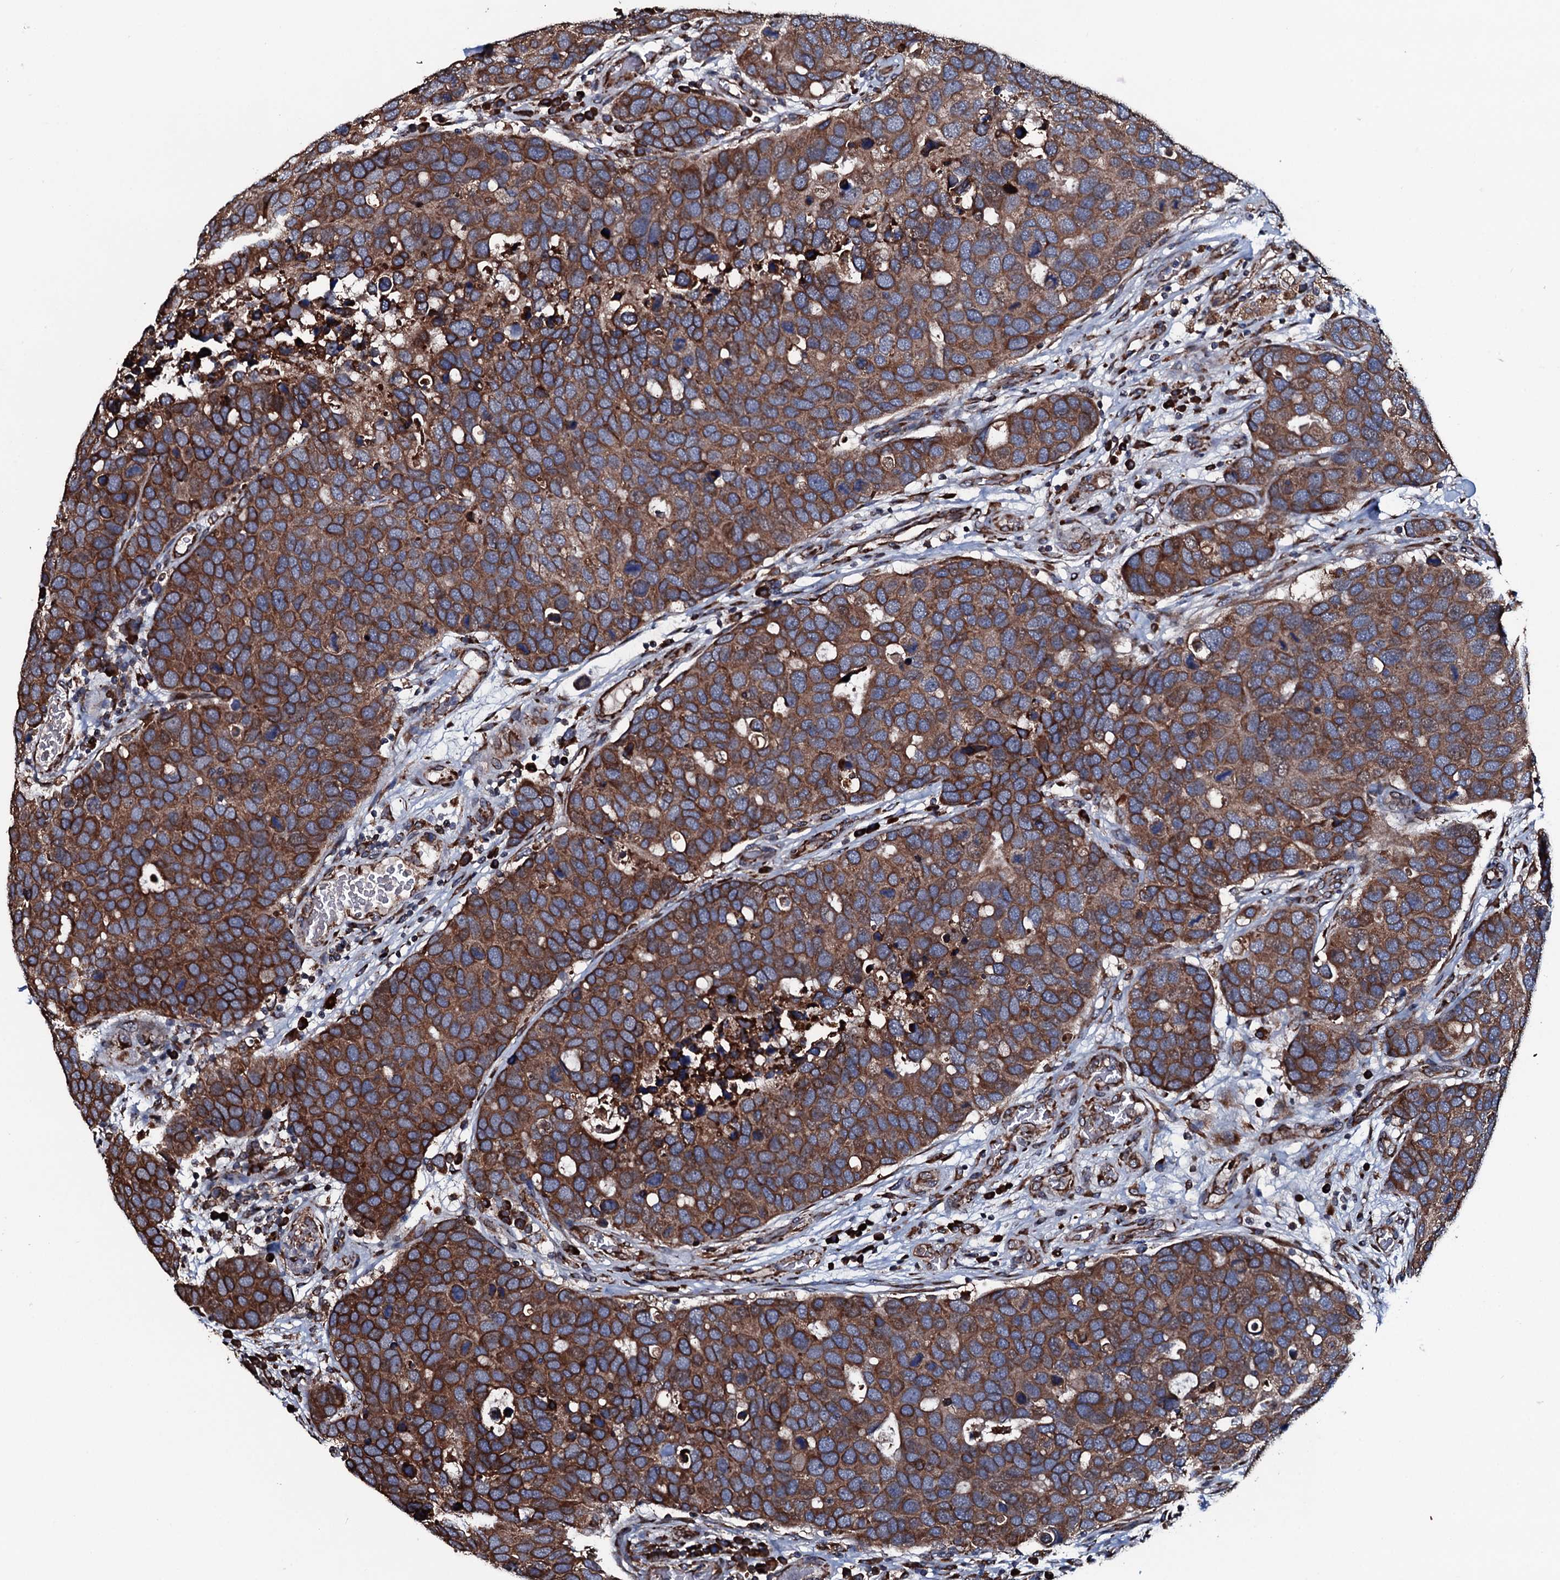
{"staining": {"intensity": "strong", "quantity": ">75%", "location": "cytoplasmic/membranous"}, "tissue": "breast cancer", "cell_type": "Tumor cells", "image_type": "cancer", "snomed": [{"axis": "morphology", "description": "Duct carcinoma"}, {"axis": "topography", "description": "Breast"}], "caption": "Breast cancer (invasive ductal carcinoma) tissue displays strong cytoplasmic/membranous positivity in about >75% of tumor cells Nuclei are stained in blue.", "gene": "RAB12", "patient": {"sex": "female", "age": 83}}